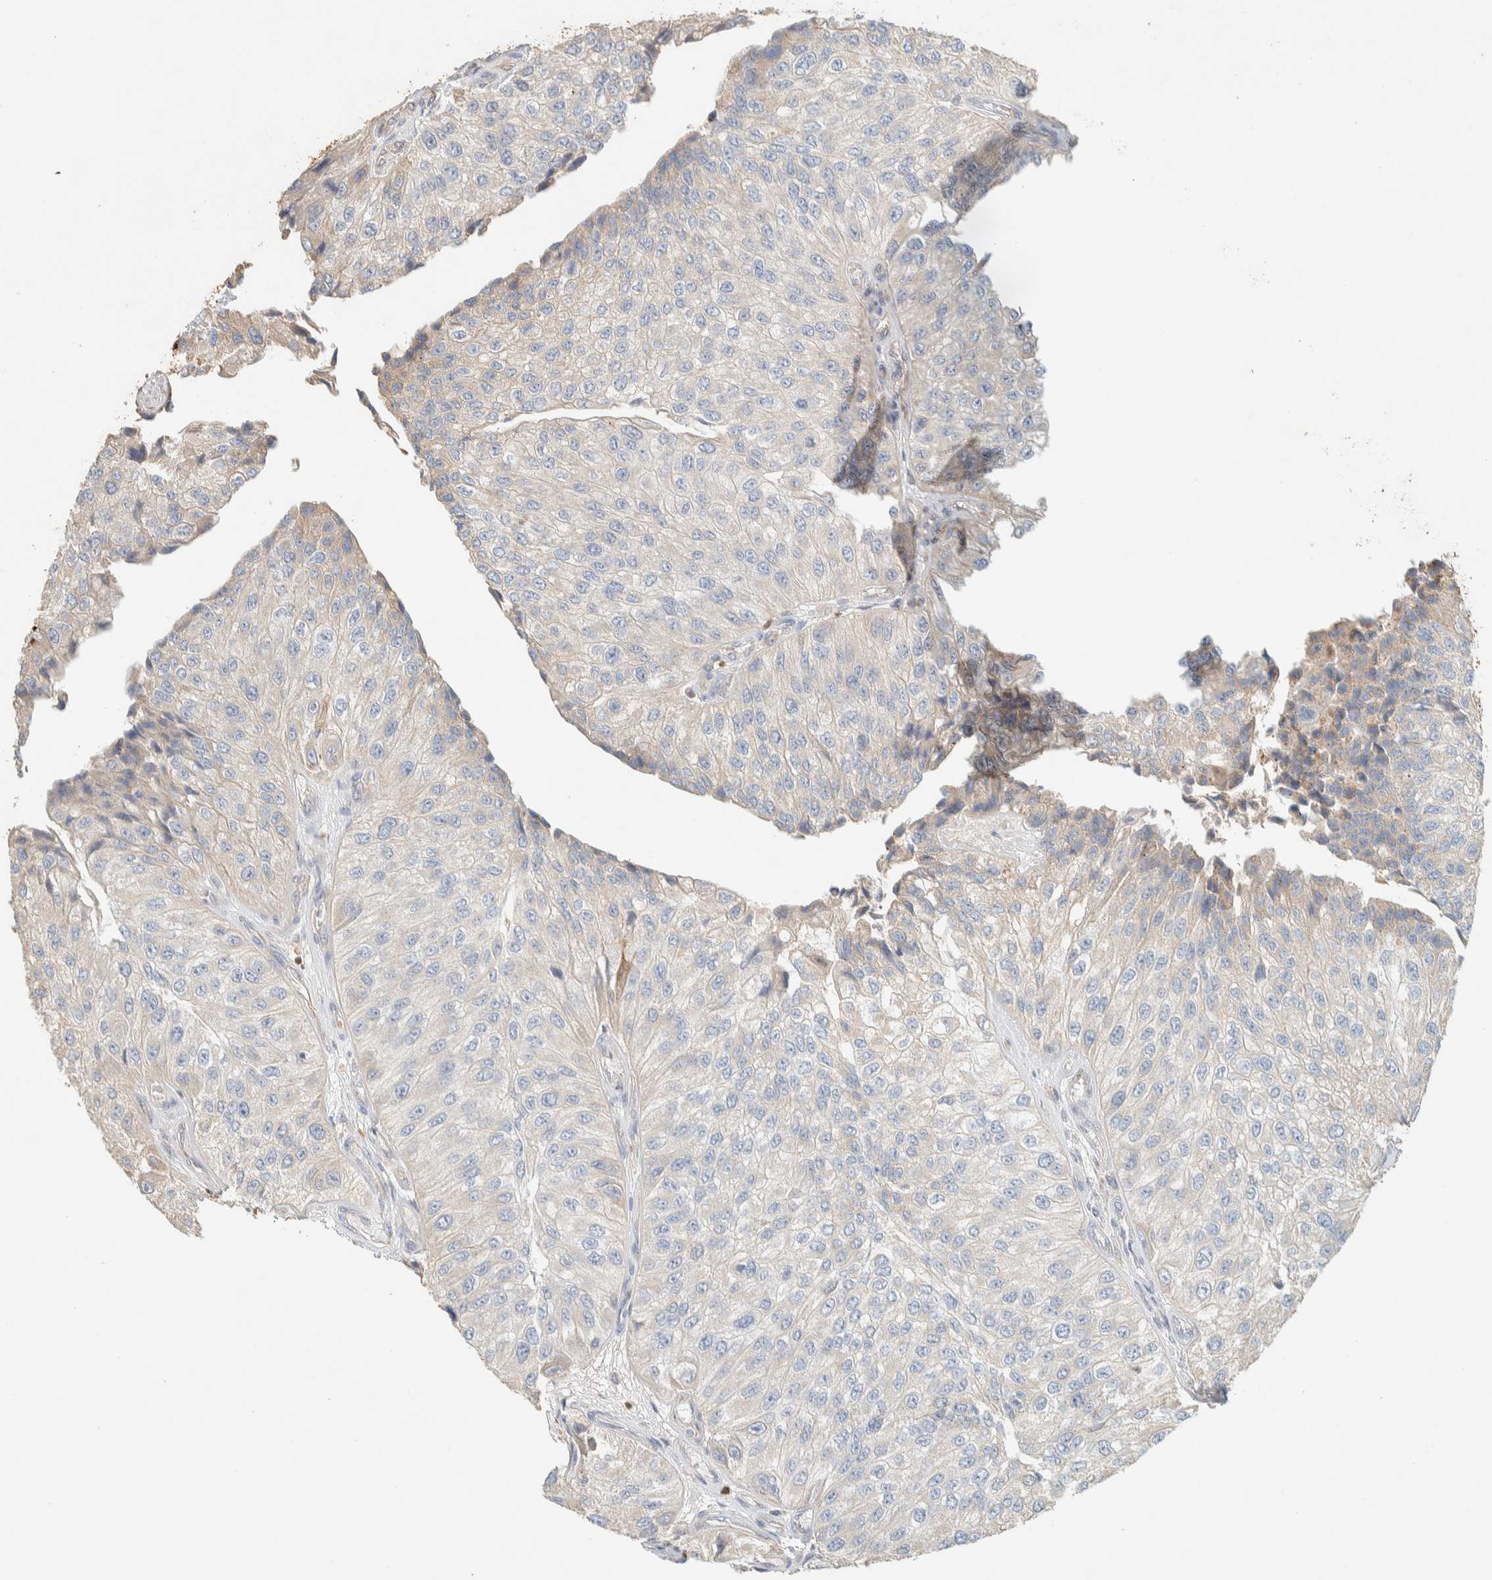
{"staining": {"intensity": "negative", "quantity": "none", "location": "none"}, "tissue": "urothelial cancer", "cell_type": "Tumor cells", "image_type": "cancer", "snomed": [{"axis": "morphology", "description": "Urothelial carcinoma, High grade"}, {"axis": "topography", "description": "Kidney"}, {"axis": "topography", "description": "Urinary bladder"}], "caption": "Tumor cells are negative for protein expression in human high-grade urothelial carcinoma. The staining is performed using DAB (3,3'-diaminobenzidine) brown chromogen with nuclei counter-stained in using hematoxylin.", "gene": "TTC3", "patient": {"sex": "male", "age": 77}}